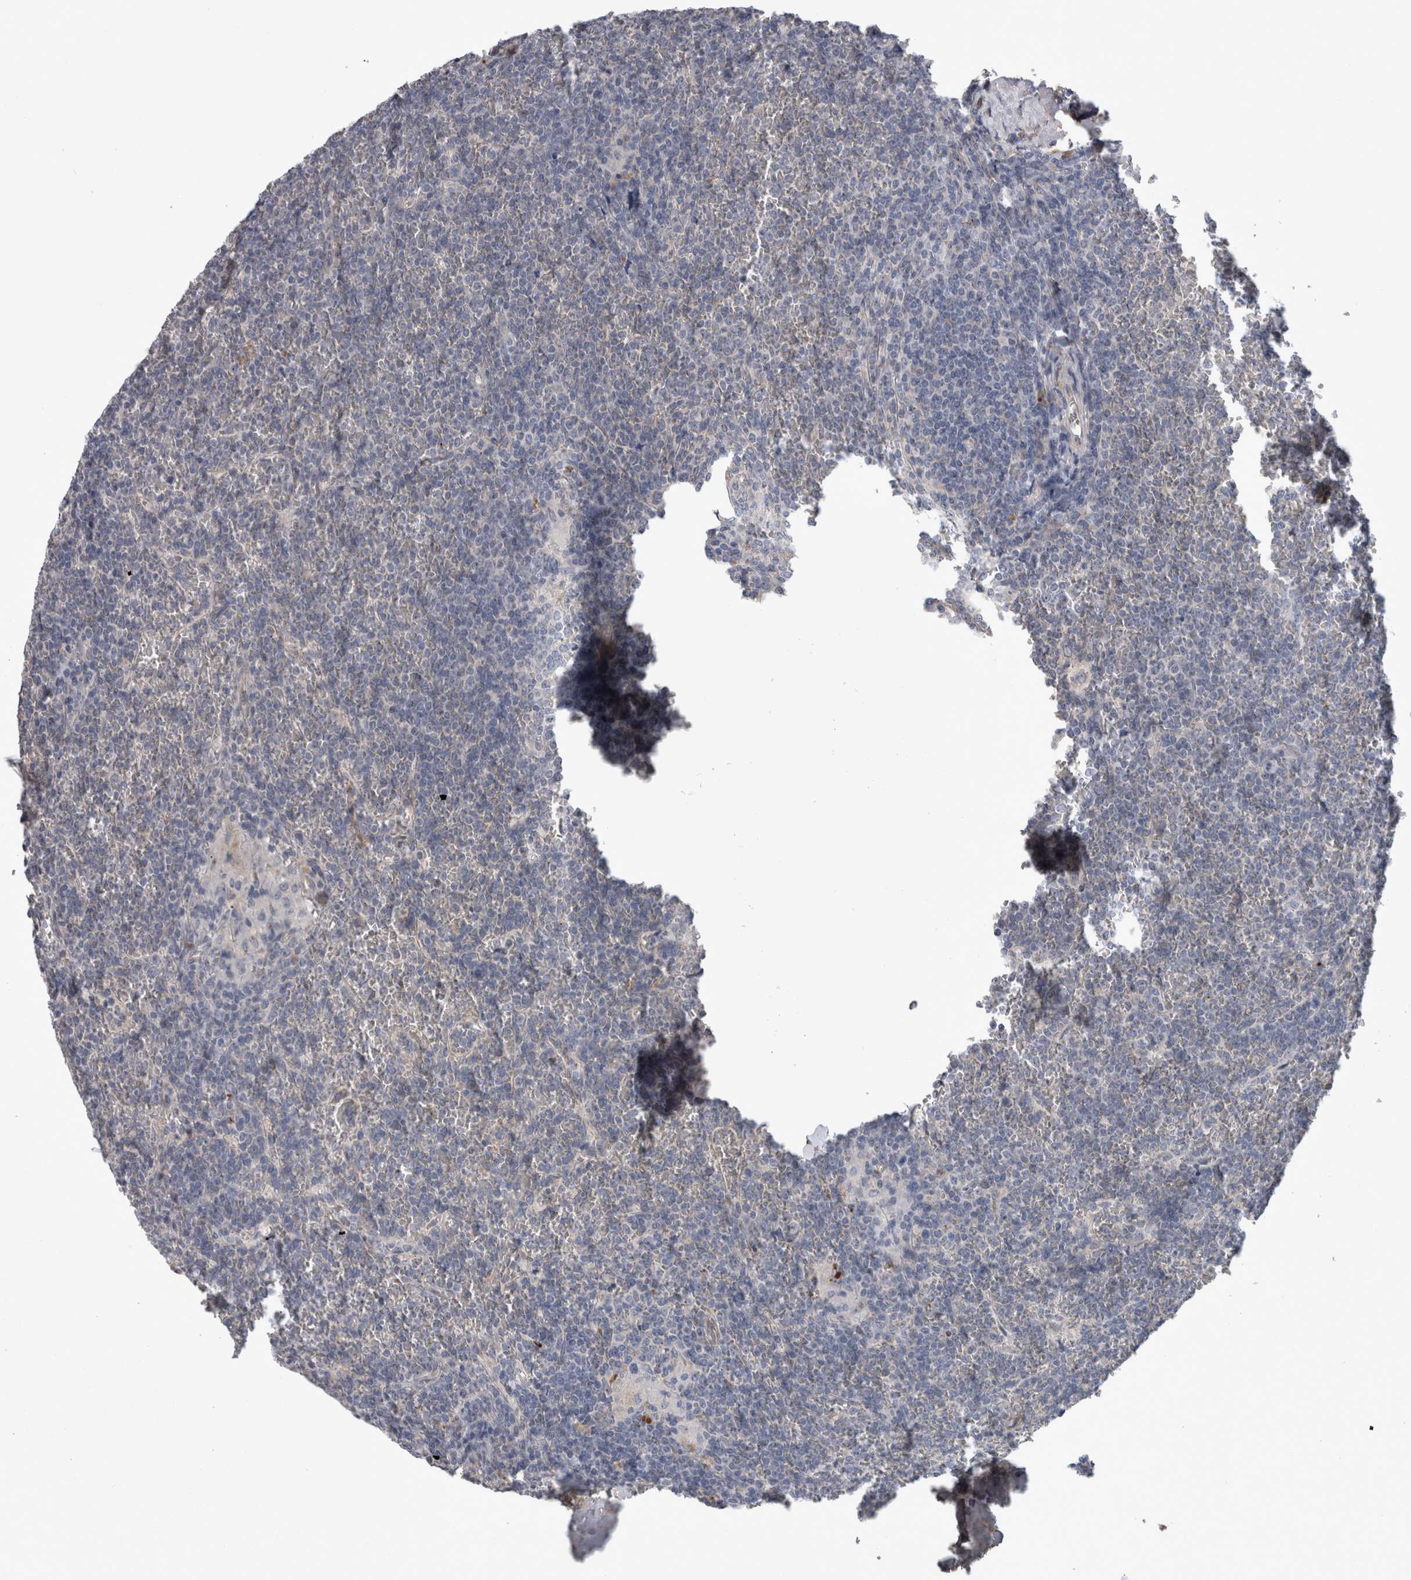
{"staining": {"intensity": "negative", "quantity": "none", "location": "none"}, "tissue": "lymphoma", "cell_type": "Tumor cells", "image_type": "cancer", "snomed": [{"axis": "morphology", "description": "Malignant lymphoma, non-Hodgkin's type, Low grade"}, {"axis": "topography", "description": "Spleen"}], "caption": "Immunohistochemistry photomicrograph of neoplastic tissue: human lymphoma stained with DAB (3,3'-diaminobenzidine) shows no significant protein expression in tumor cells.", "gene": "STC1", "patient": {"sex": "female", "age": 19}}